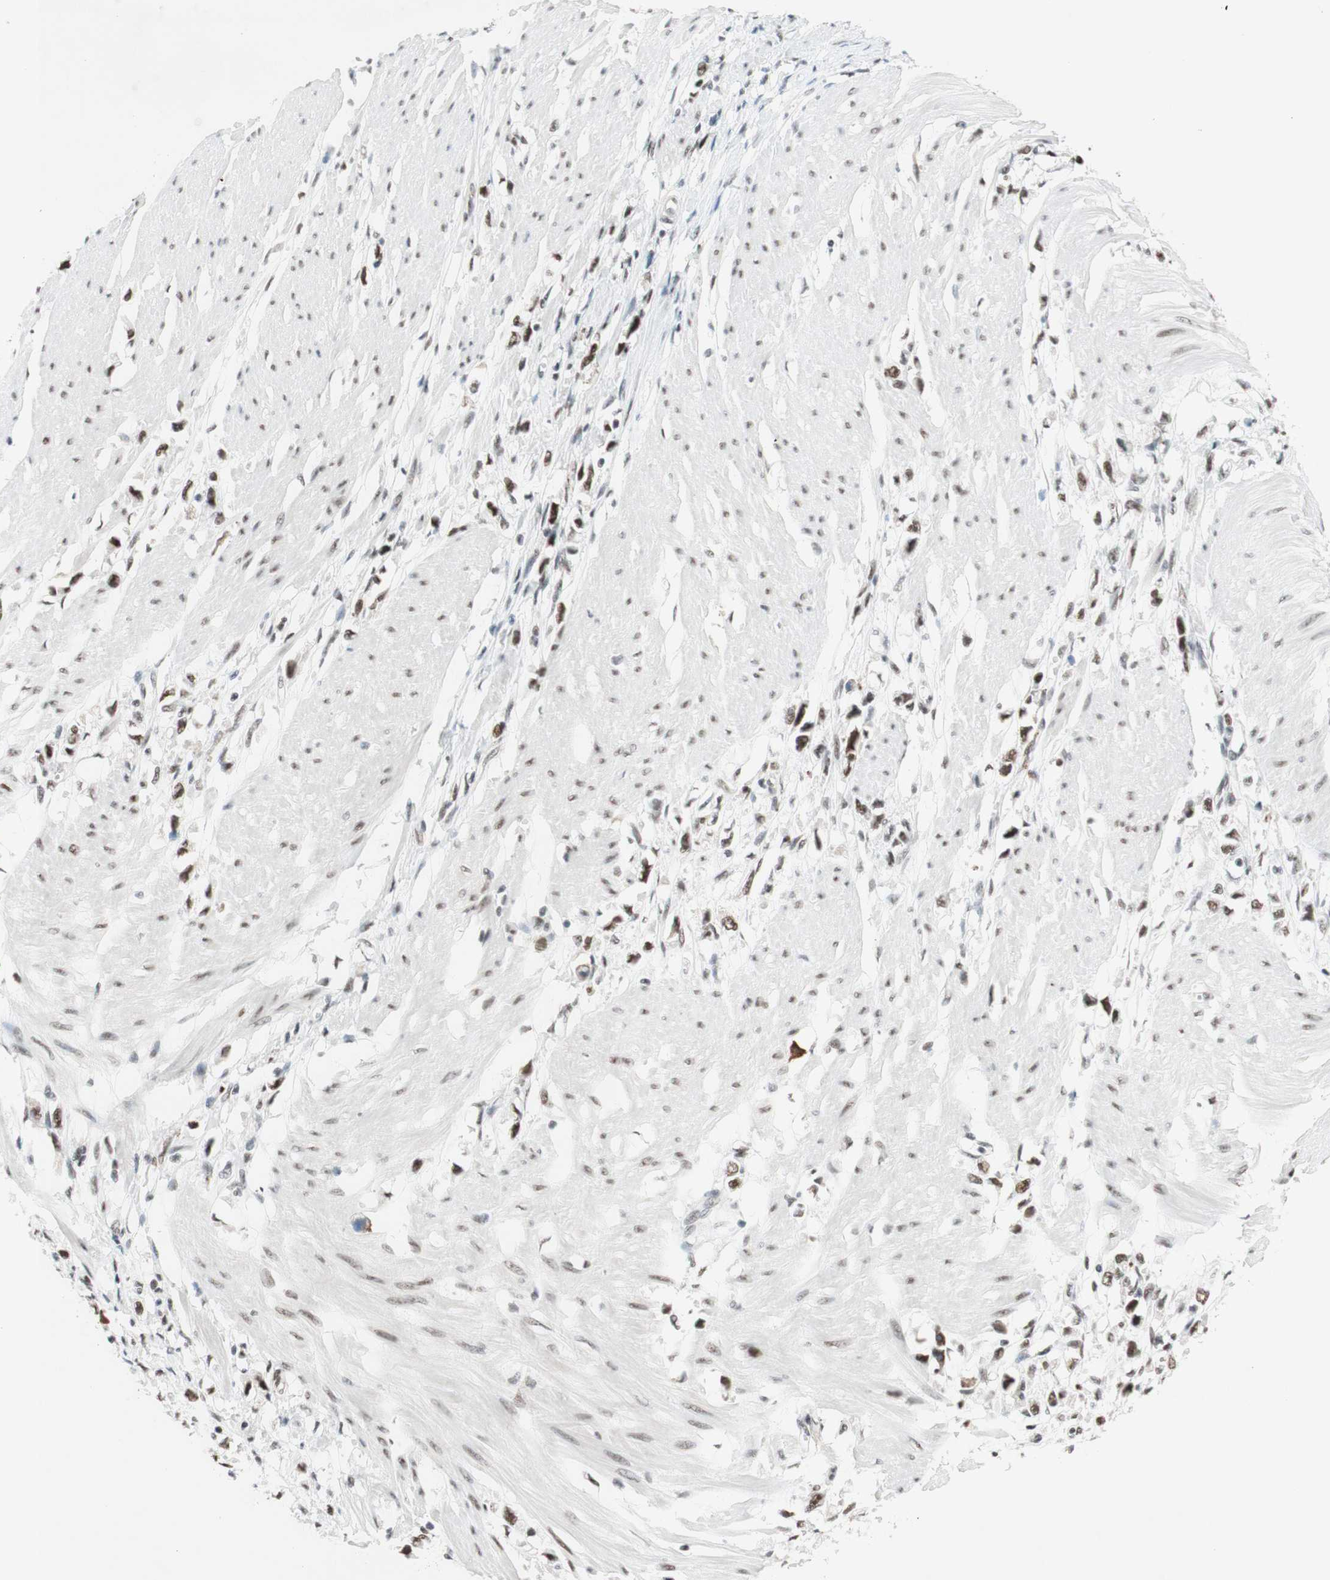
{"staining": {"intensity": "strong", "quantity": ">75%", "location": "nuclear"}, "tissue": "stomach cancer", "cell_type": "Tumor cells", "image_type": "cancer", "snomed": [{"axis": "morphology", "description": "Adenocarcinoma, NOS"}, {"axis": "topography", "description": "Stomach"}], "caption": "Tumor cells demonstrate high levels of strong nuclear staining in approximately >75% of cells in stomach cancer. (Brightfield microscopy of DAB IHC at high magnification).", "gene": "PRPF19", "patient": {"sex": "female", "age": 59}}